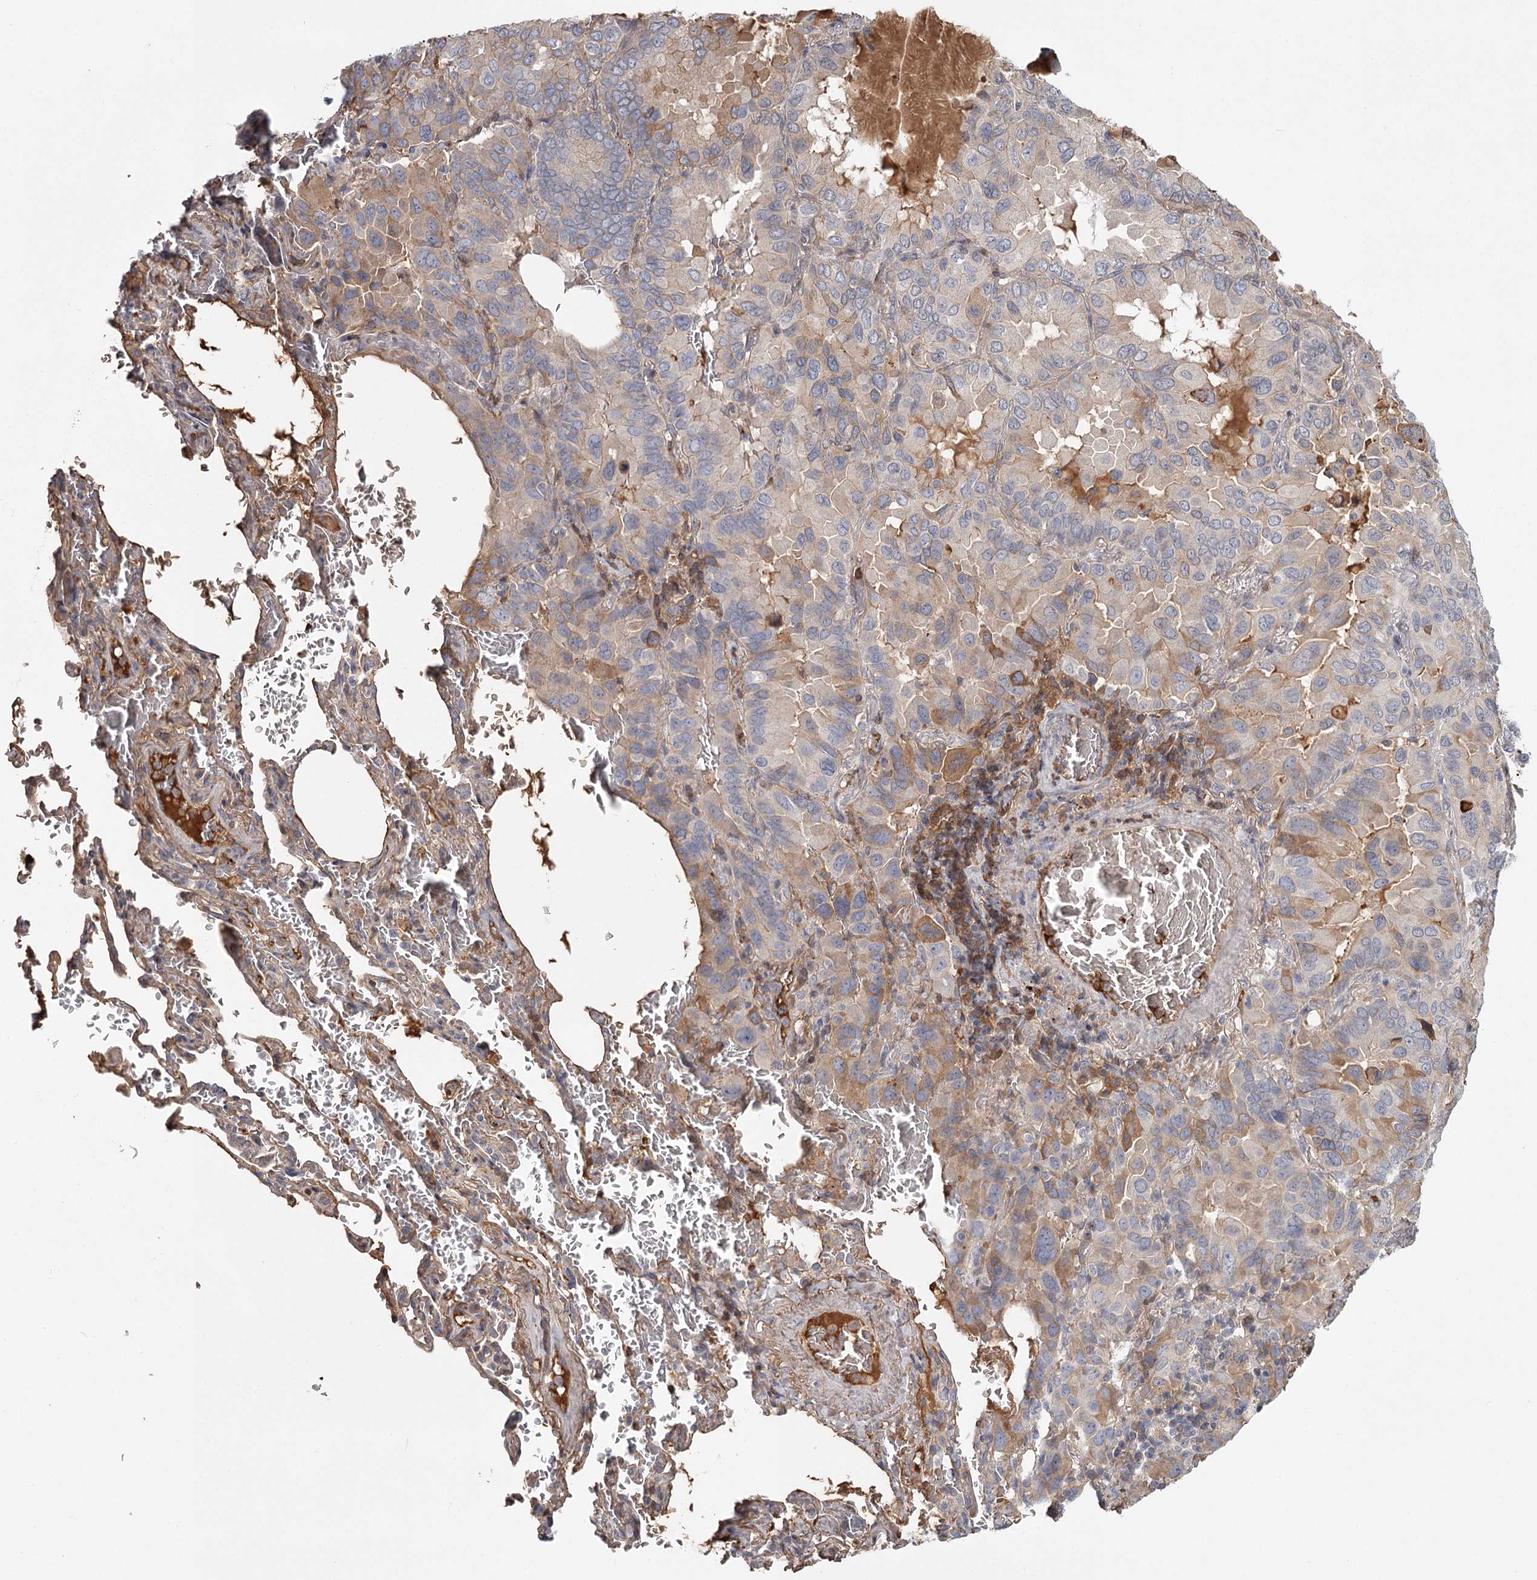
{"staining": {"intensity": "moderate", "quantity": "<25%", "location": "cytoplasmic/membranous"}, "tissue": "lung cancer", "cell_type": "Tumor cells", "image_type": "cancer", "snomed": [{"axis": "morphology", "description": "Adenocarcinoma, NOS"}, {"axis": "topography", "description": "Lung"}], "caption": "A brown stain shows moderate cytoplasmic/membranous staining of a protein in adenocarcinoma (lung) tumor cells.", "gene": "DHRS9", "patient": {"sex": "male", "age": 64}}